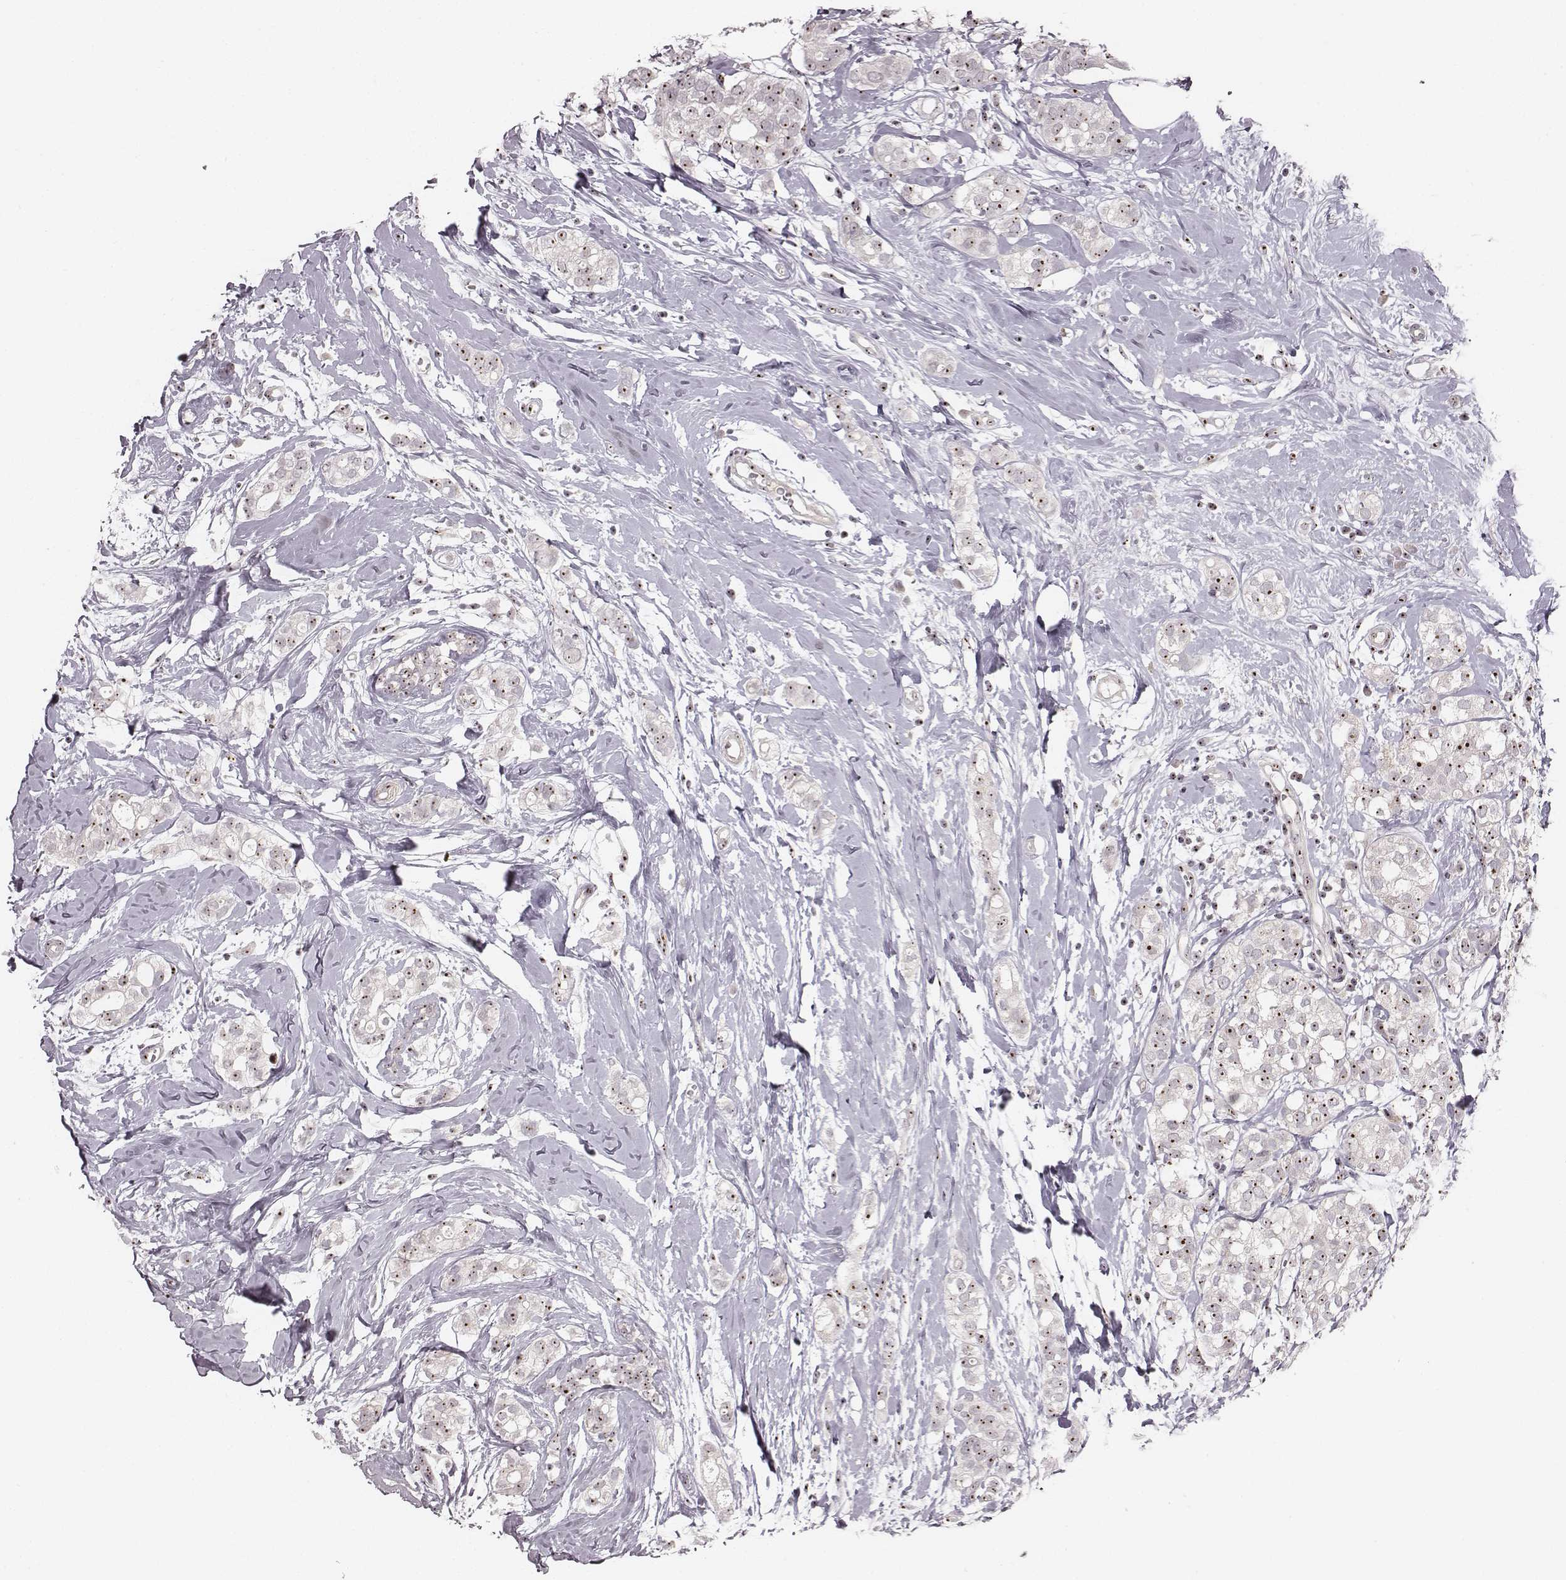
{"staining": {"intensity": "moderate", "quantity": ">75%", "location": "nuclear"}, "tissue": "breast cancer", "cell_type": "Tumor cells", "image_type": "cancer", "snomed": [{"axis": "morphology", "description": "Duct carcinoma"}, {"axis": "topography", "description": "Breast"}], "caption": "A medium amount of moderate nuclear positivity is appreciated in about >75% of tumor cells in breast cancer tissue.", "gene": "NOP56", "patient": {"sex": "female", "age": 40}}